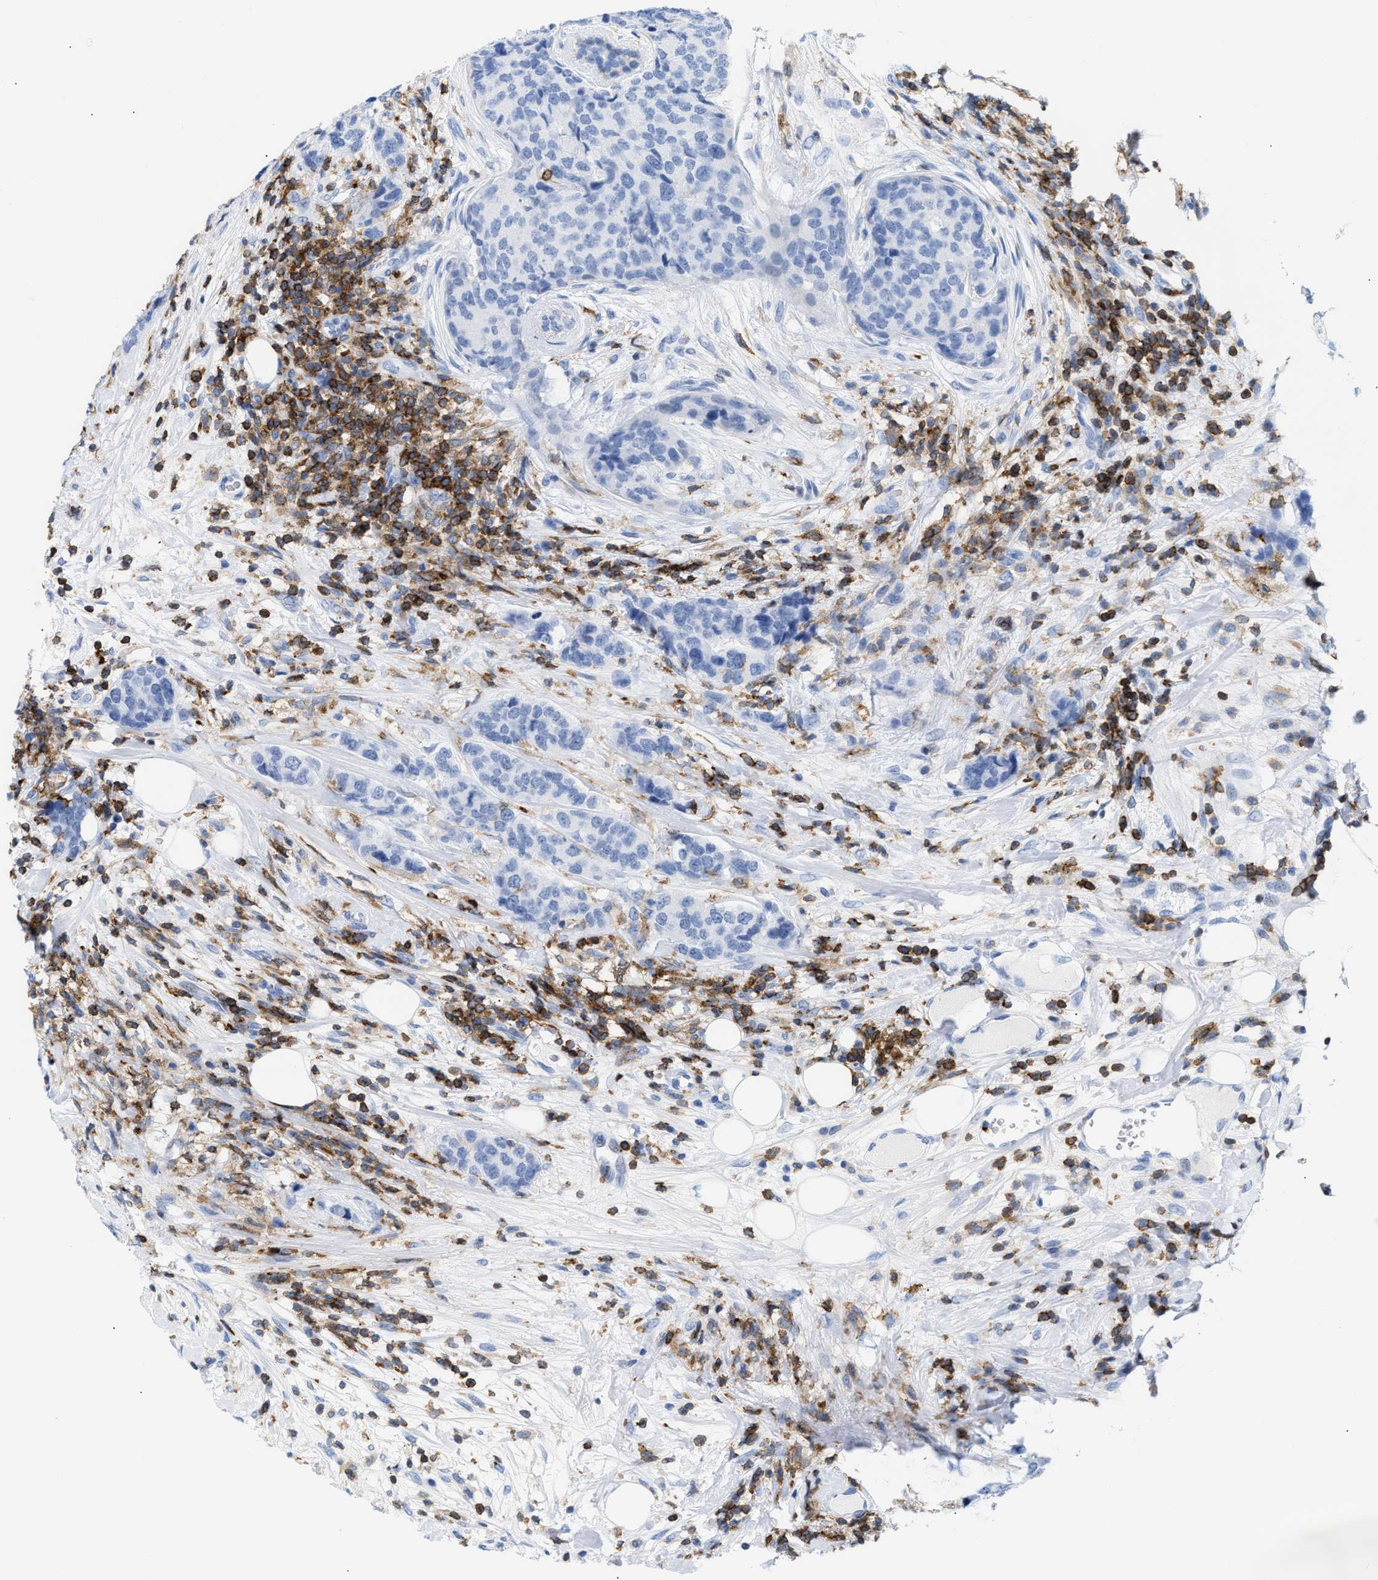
{"staining": {"intensity": "negative", "quantity": "none", "location": "none"}, "tissue": "breast cancer", "cell_type": "Tumor cells", "image_type": "cancer", "snomed": [{"axis": "morphology", "description": "Lobular carcinoma"}, {"axis": "topography", "description": "Breast"}], "caption": "Human breast cancer (lobular carcinoma) stained for a protein using immunohistochemistry (IHC) shows no expression in tumor cells.", "gene": "LCP1", "patient": {"sex": "female", "age": 59}}